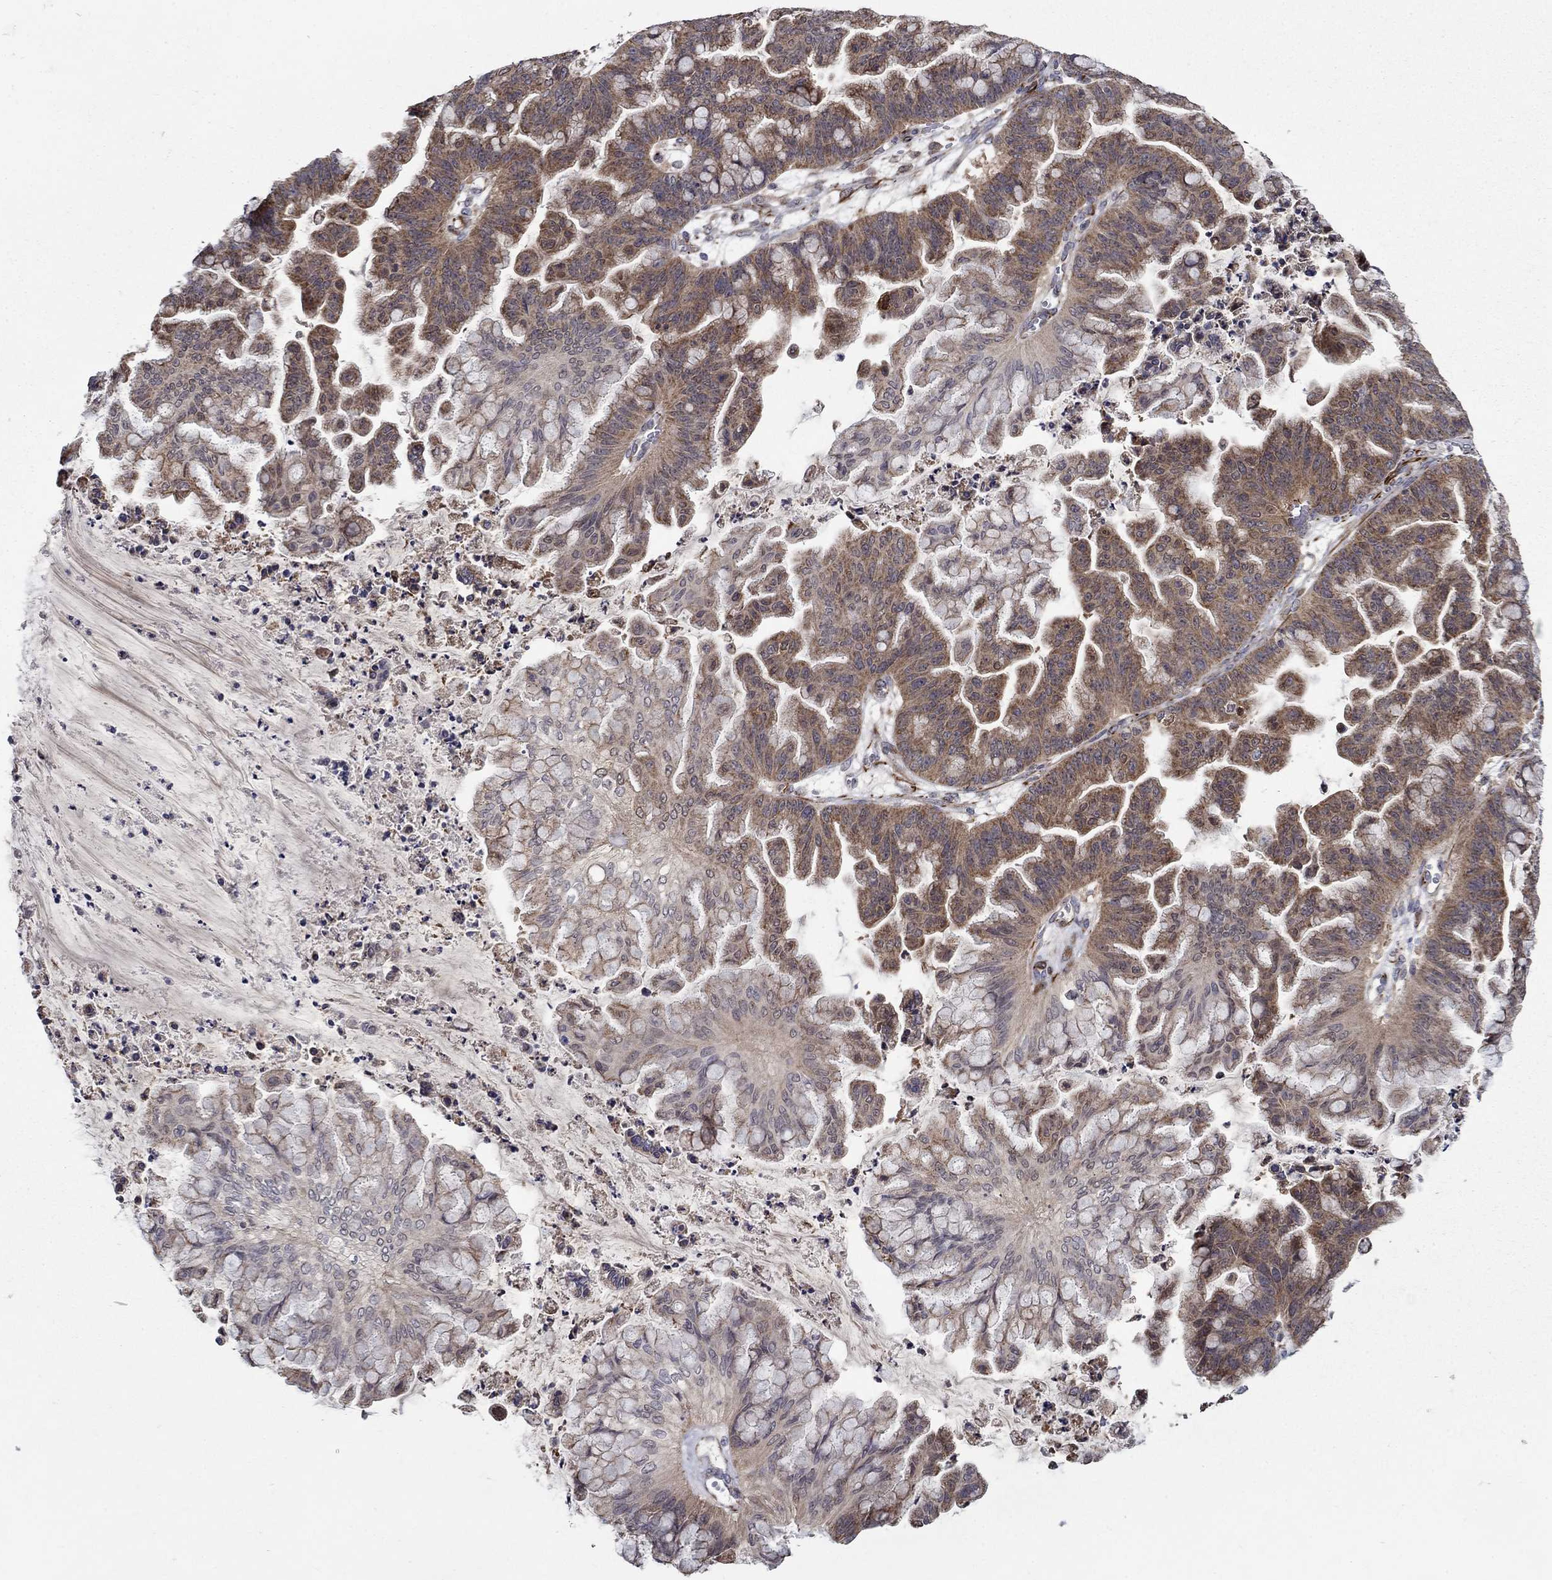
{"staining": {"intensity": "moderate", "quantity": "25%-75%", "location": "cytoplasmic/membranous"}, "tissue": "ovarian cancer", "cell_type": "Tumor cells", "image_type": "cancer", "snomed": [{"axis": "morphology", "description": "Cystadenocarcinoma, mucinous, NOS"}, {"axis": "topography", "description": "Ovary"}], "caption": "A histopathology image of mucinous cystadenocarcinoma (ovarian) stained for a protein displays moderate cytoplasmic/membranous brown staining in tumor cells.", "gene": "LACTB2", "patient": {"sex": "female", "age": 67}}